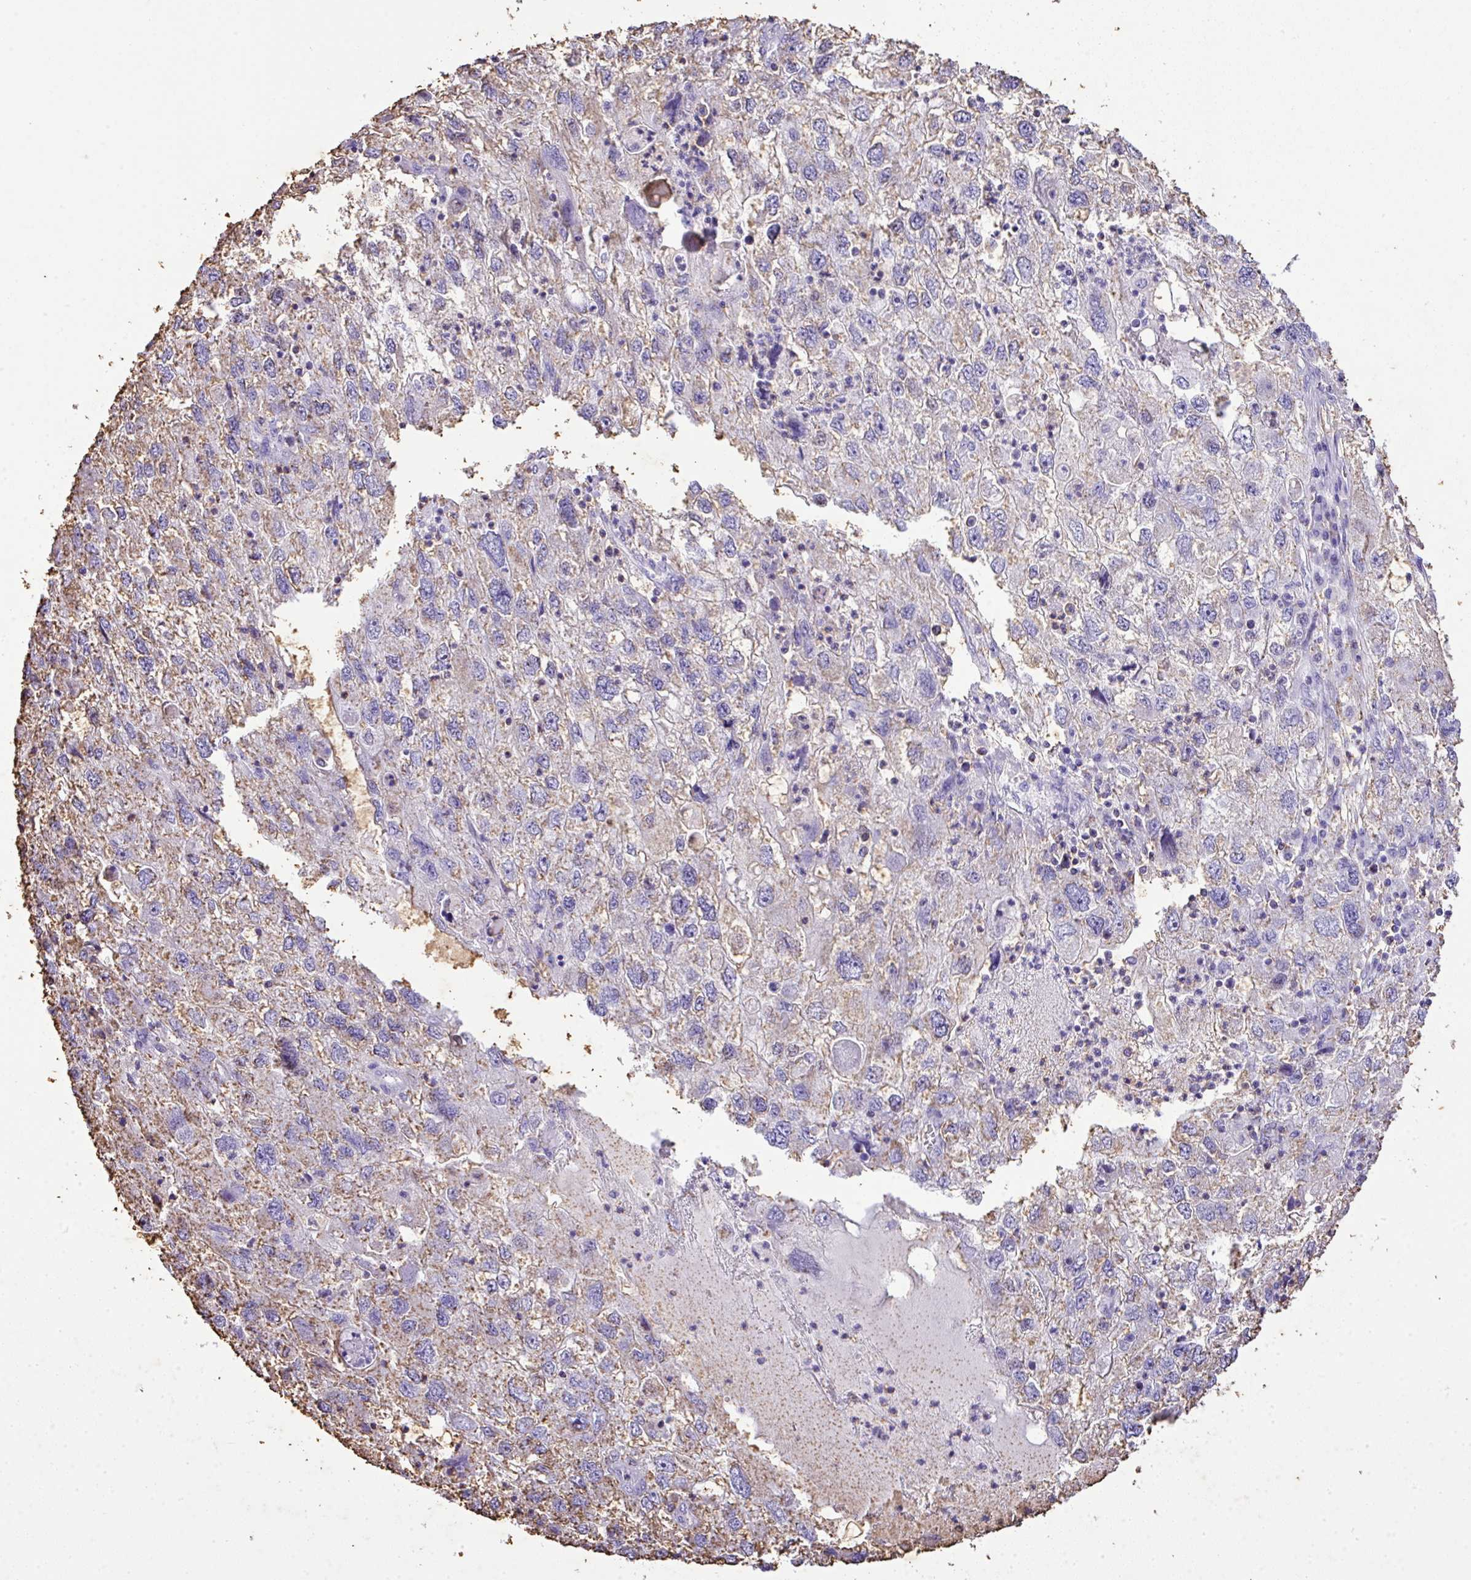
{"staining": {"intensity": "weak", "quantity": "<25%", "location": "cytoplasmic/membranous"}, "tissue": "endometrial cancer", "cell_type": "Tumor cells", "image_type": "cancer", "snomed": [{"axis": "morphology", "description": "Adenocarcinoma, NOS"}, {"axis": "topography", "description": "Endometrium"}], "caption": "Immunohistochemistry histopathology image of neoplastic tissue: adenocarcinoma (endometrial) stained with DAB (3,3'-diaminobenzidine) exhibits no significant protein expression in tumor cells. Brightfield microscopy of immunohistochemistry (IHC) stained with DAB (3,3'-diaminobenzidine) (brown) and hematoxylin (blue), captured at high magnification.", "gene": "KCNJ11", "patient": {"sex": "female", "age": 49}}